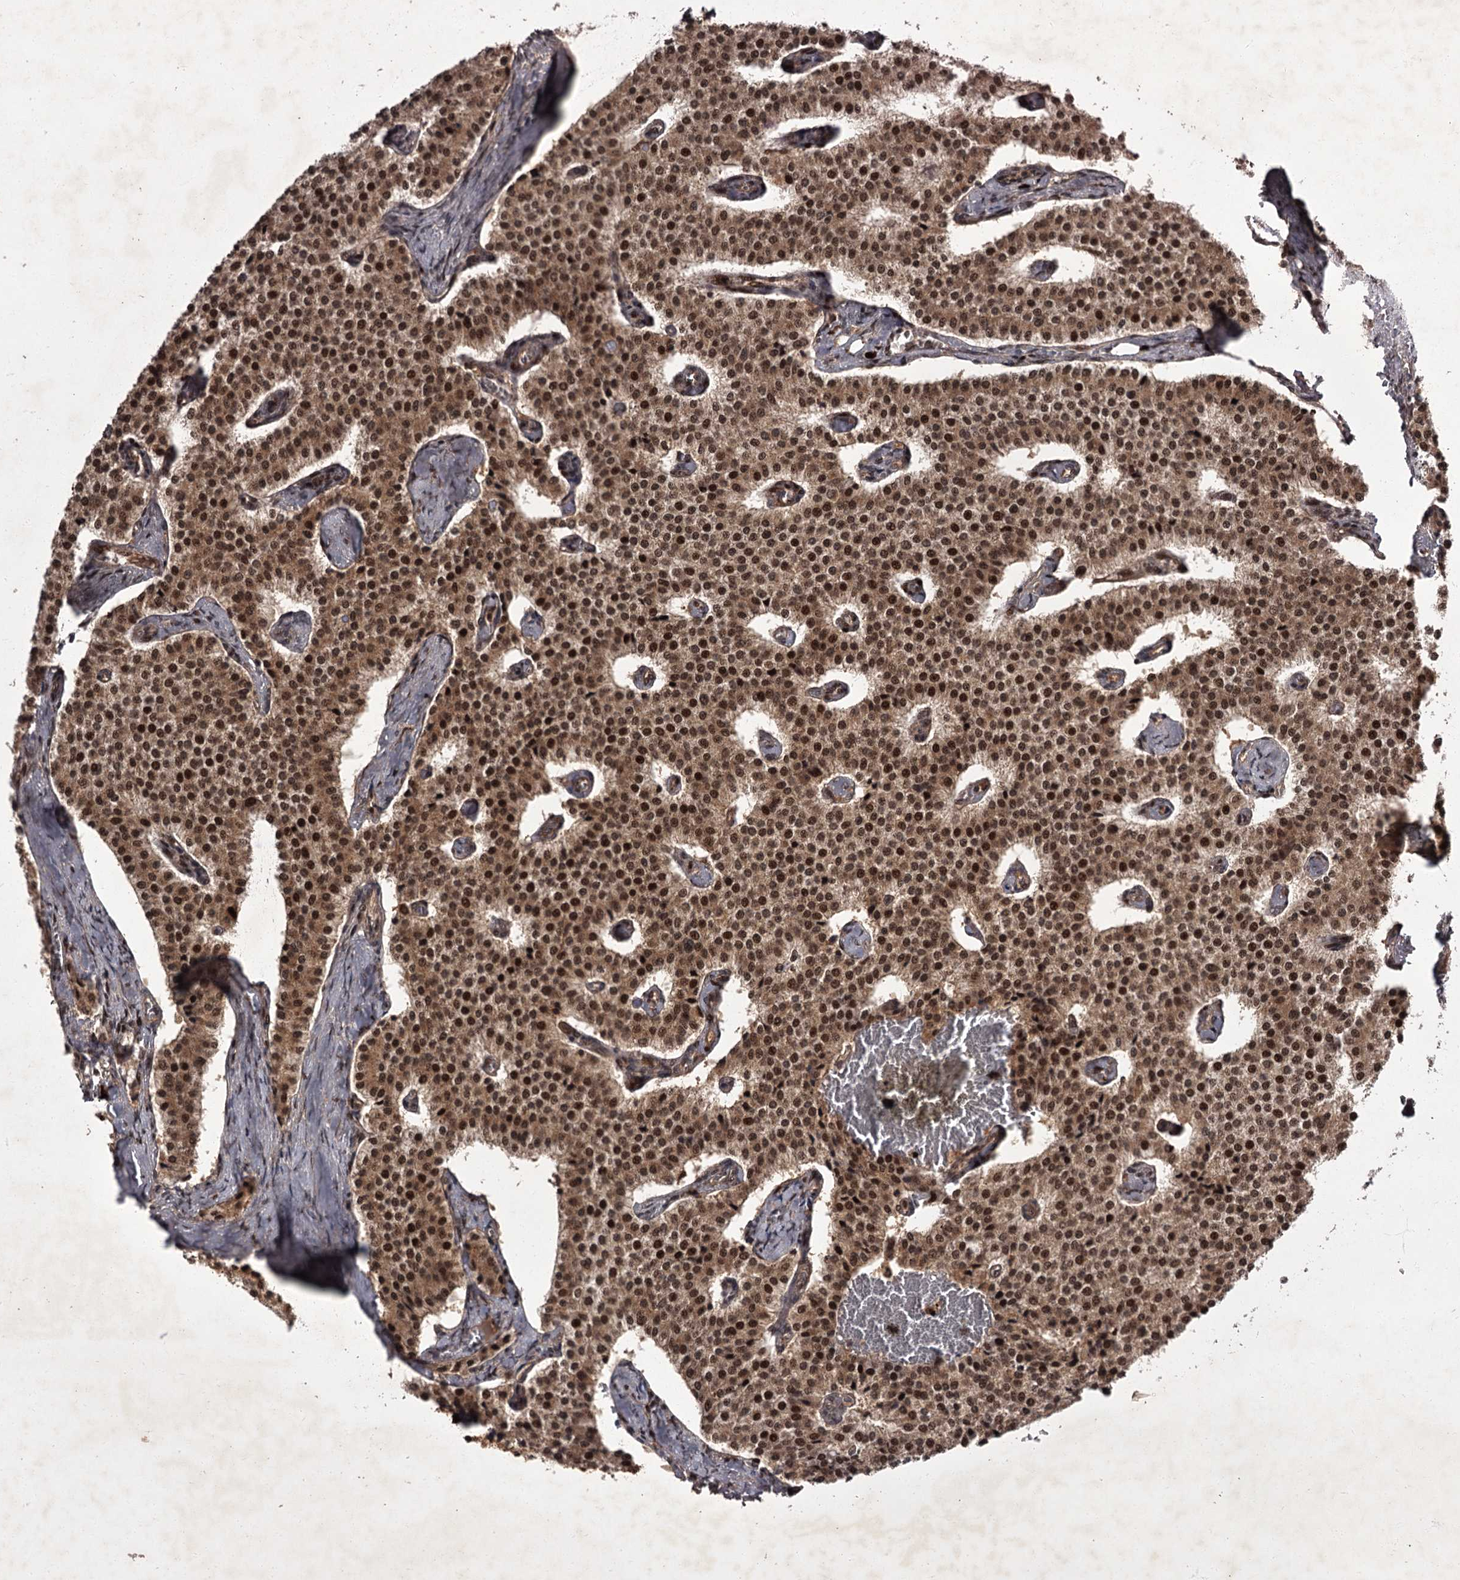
{"staining": {"intensity": "moderate", "quantity": ">75%", "location": "cytoplasmic/membranous,nuclear"}, "tissue": "carcinoid", "cell_type": "Tumor cells", "image_type": "cancer", "snomed": [{"axis": "morphology", "description": "Carcinoid, malignant, NOS"}, {"axis": "topography", "description": "Colon"}], "caption": "The image displays a brown stain indicating the presence of a protein in the cytoplasmic/membranous and nuclear of tumor cells in carcinoid. (DAB (3,3'-diaminobenzidine) IHC, brown staining for protein, blue staining for nuclei).", "gene": "TBC1D23", "patient": {"sex": "female", "age": 52}}